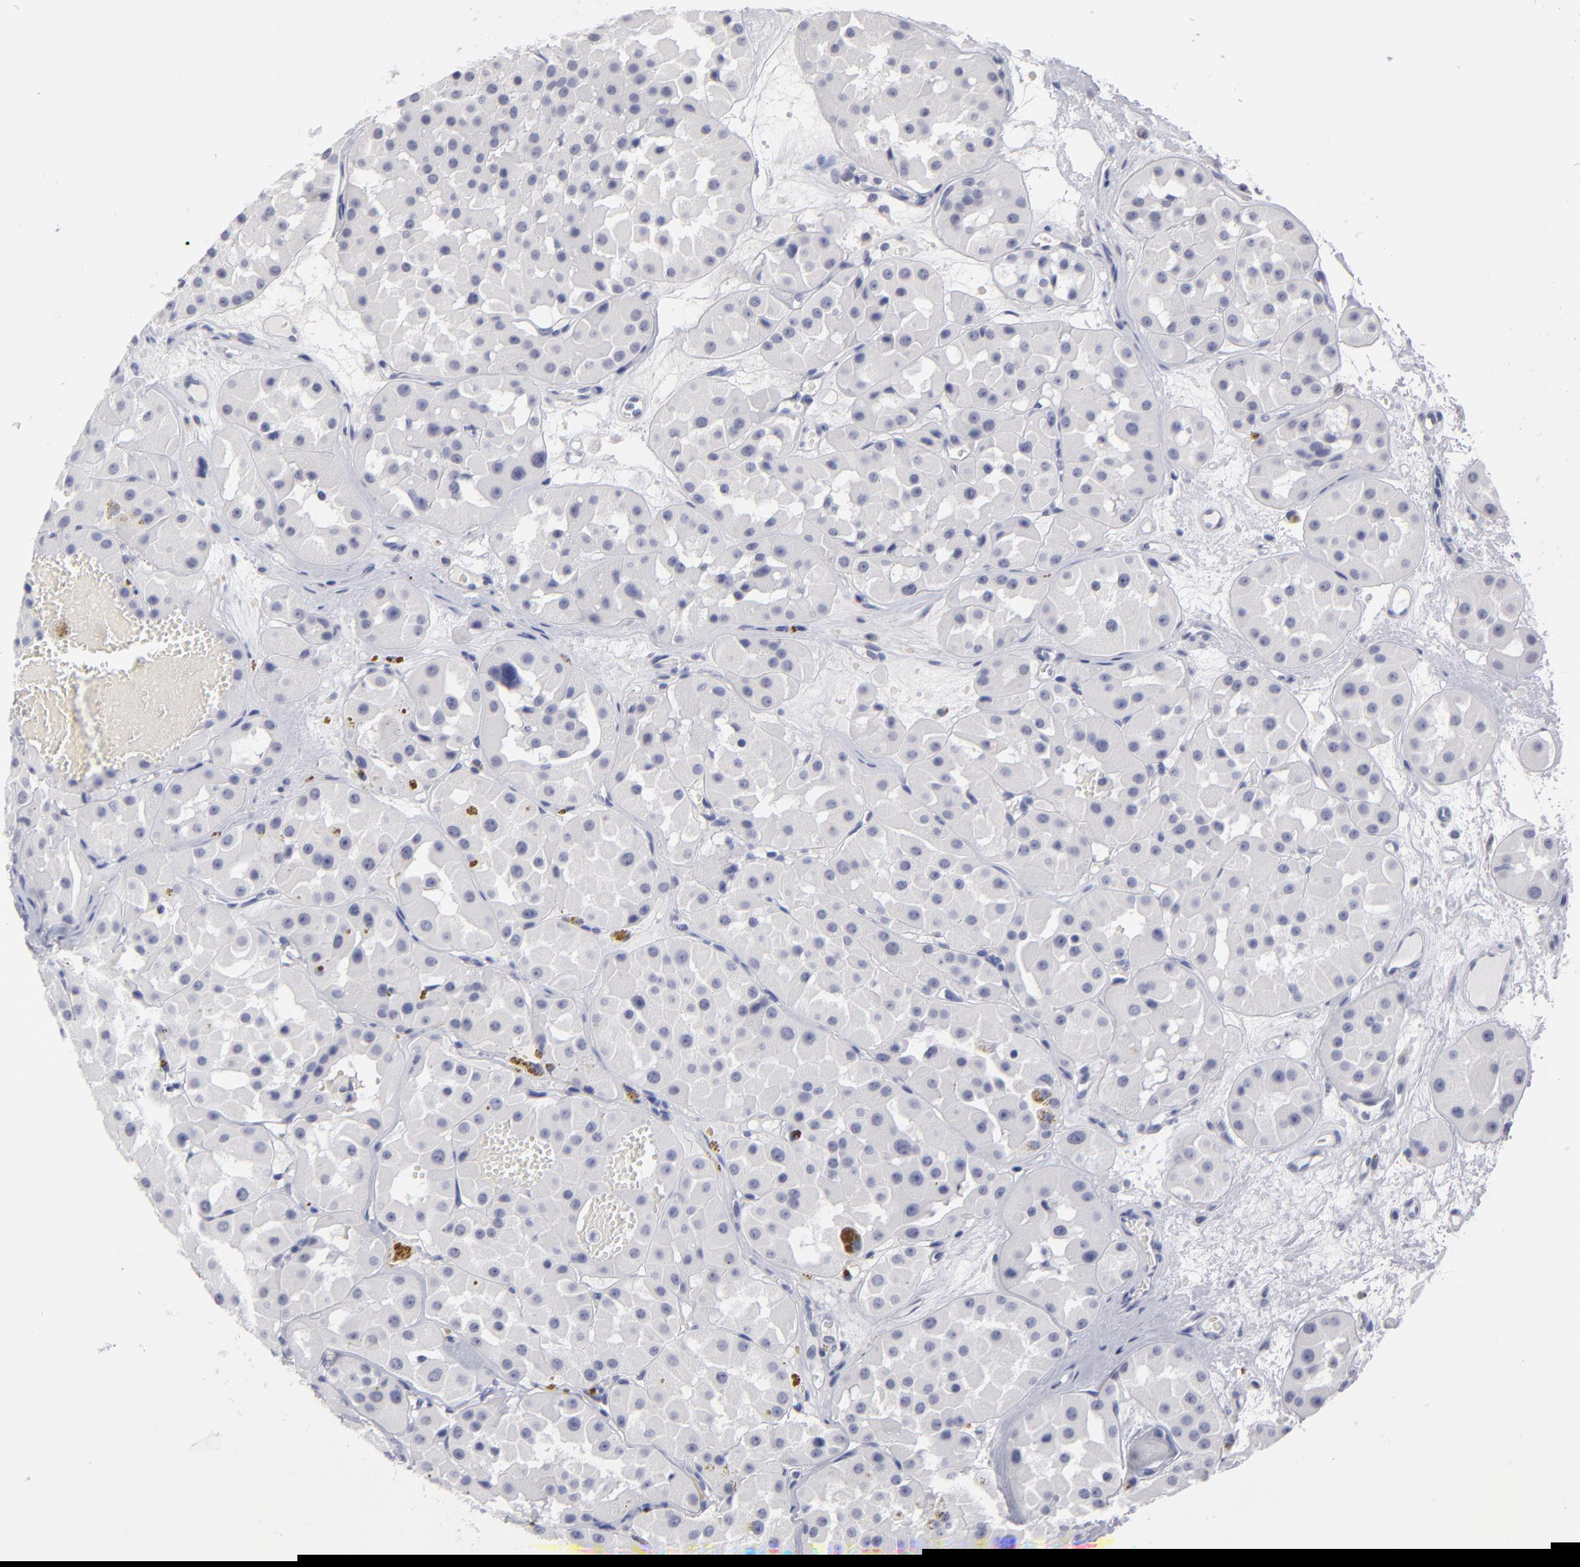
{"staining": {"intensity": "negative", "quantity": "none", "location": "none"}, "tissue": "renal cancer", "cell_type": "Tumor cells", "image_type": "cancer", "snomed": [{"axis": "morphology", "description": "Adenocarcinoma, uncertain malignant potential"}, {"axis": "topography", "description": "Kidney"}], "caption": "Immunohistochemistry (IHC) histopathology image of neoplastic tissue: renal adenocarcinoma,  uncertain malignant potential stained with DAB (3,3'-diaminobenzidine) reveals no significant protein expression in tumor cells.", "gene": "TEX11", "patient": {"sex": "male", "age": 63}}